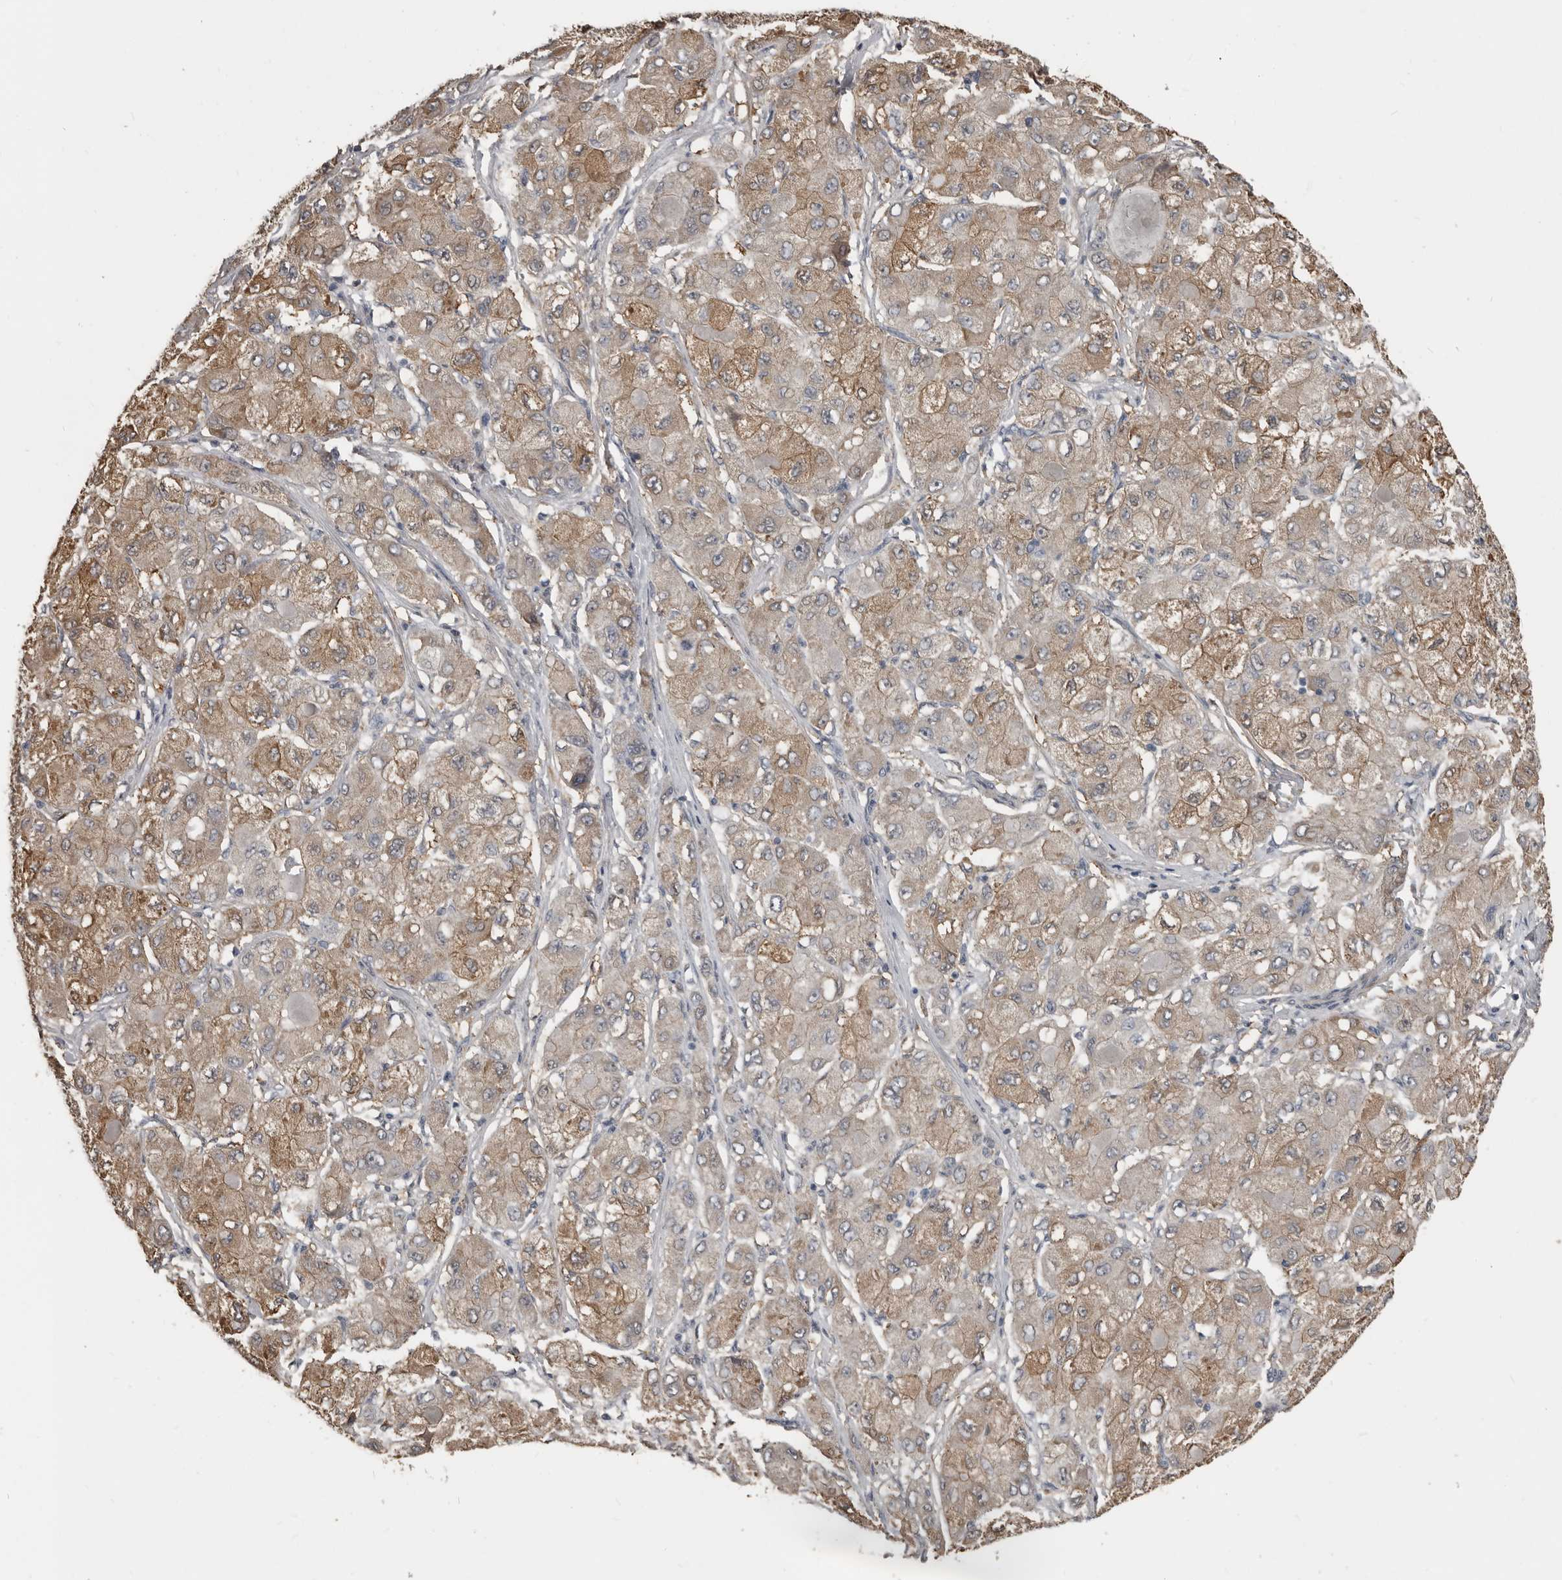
{"staining": {"intensity": "moderate", "quantity": "25%-75%", "location": "cytoplasmic/membranous"}, "tissue": "liver cancer", "cell_type": "Tumor cells", "image_type": "cancer", "snomed": [{"axis": "morphology", "description": "Carcinoma, Hepatocellular, NOS"}, {"axis": "topography", "description": "Liver"}], "caption": "Immunohistochemistry staining of liver cancer (hepatocellular carcinoma), which displays medium levels of moderate cytoplasmic/membranous expression in about 25%-75% of tumor cells indicating moderate cytoplasmic/membranous protein staining. The staining was performed using DAB (brown) for protein detection and nuclei were counterstained in hematoxylin (blue).", "gene": "KCNJ8", "patient": {"sex": "male", "age": 80}}